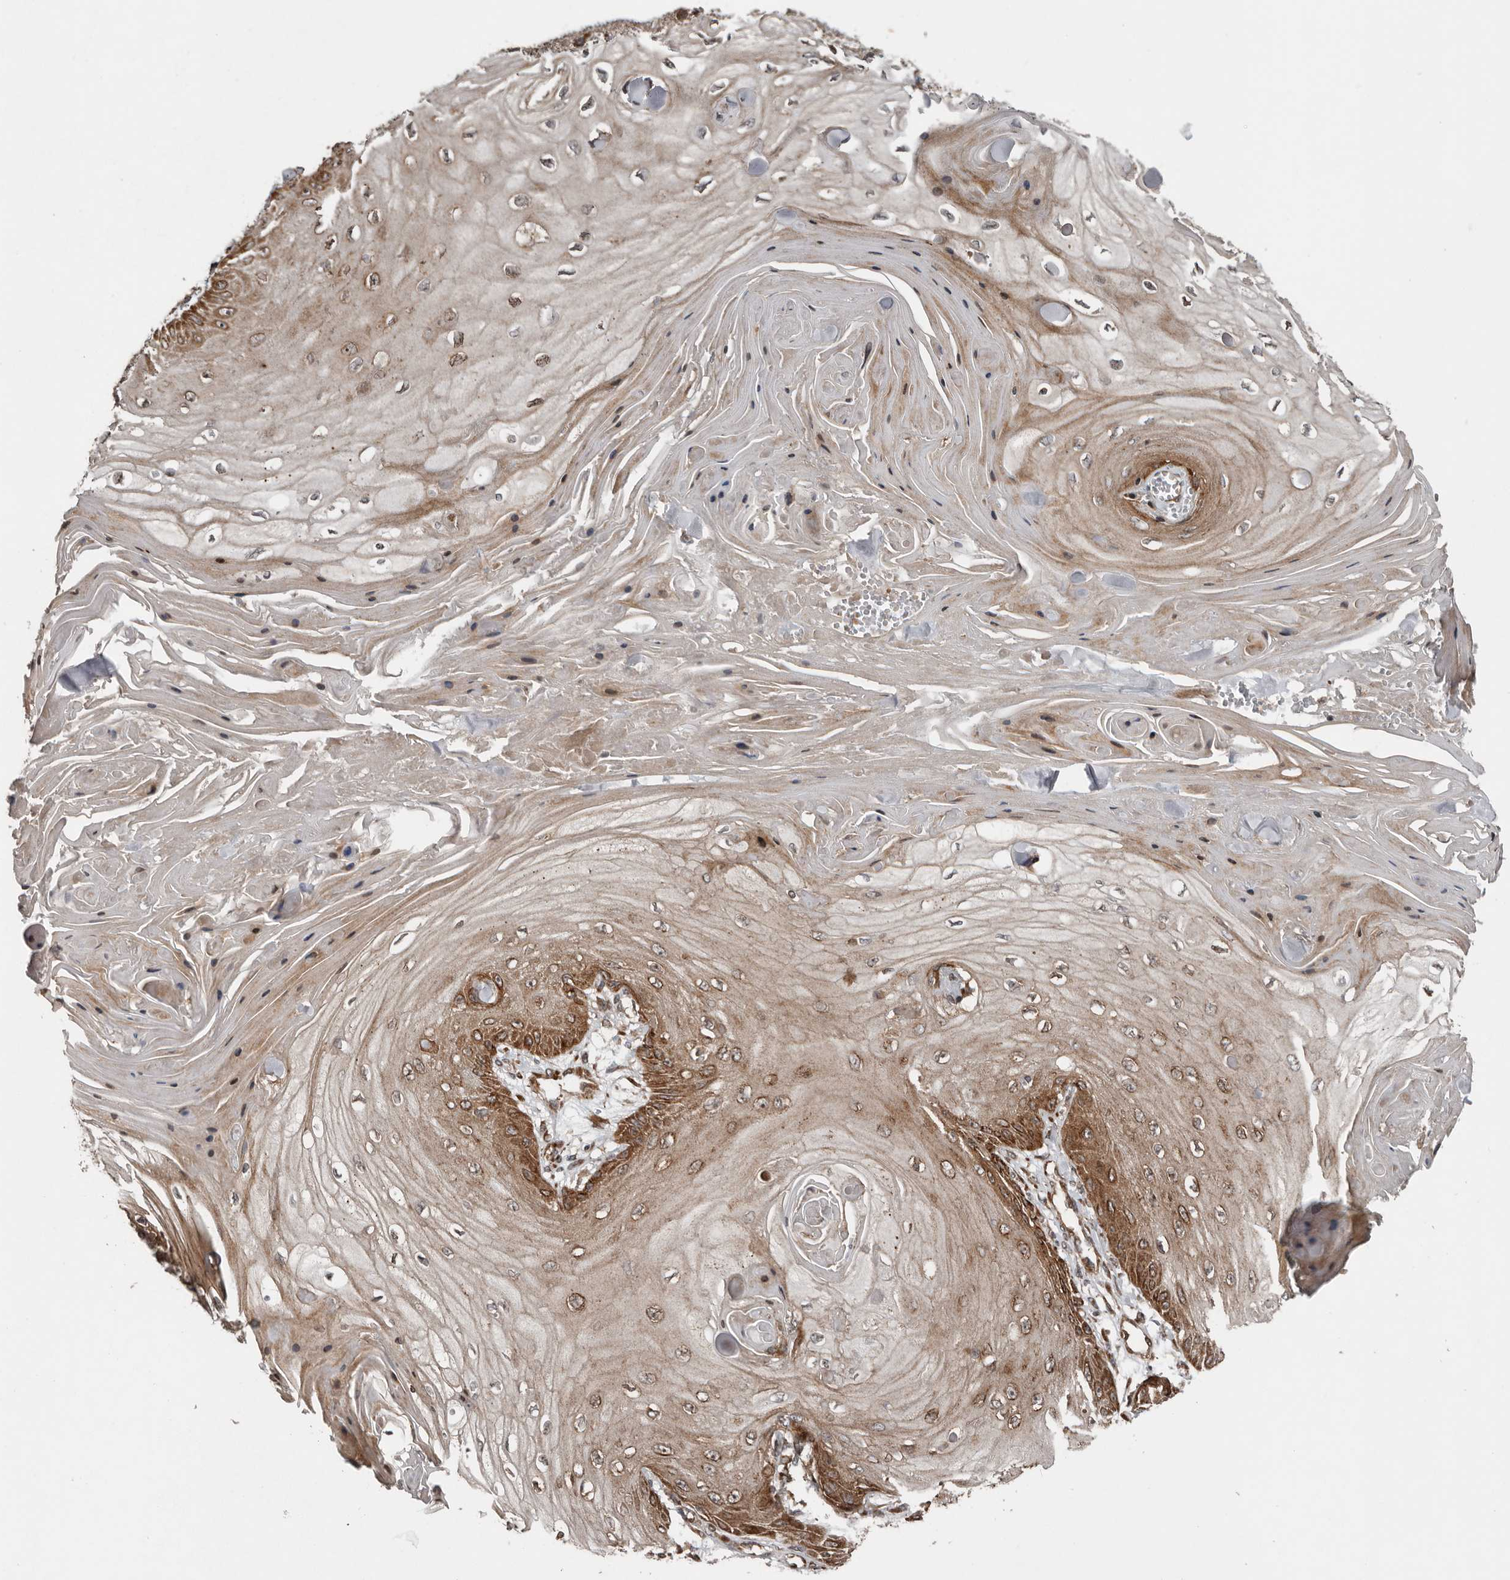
{"staining": {"intensity": "moderate", "quantity": ">75%", "location": "cytoplasmic/membranous"}, "tissue": "skin cancer", "cell_type": "Tumor cells", "image_type": "cancer", "snomed": [{"axis": "morphology", "description": "Squamous cell carcinoma, NOS"}, {"axis": "topography", "description": "Skin"}], "caption": "This image reveals IHC staining of skin cancer (squamous cell carcinoma), with medium moderate cytoplasmic/membranous positivity in approximately >75% of tumor cells.", "gene": "CCDC190", "patient": {"sex": "male", "age": 74}}